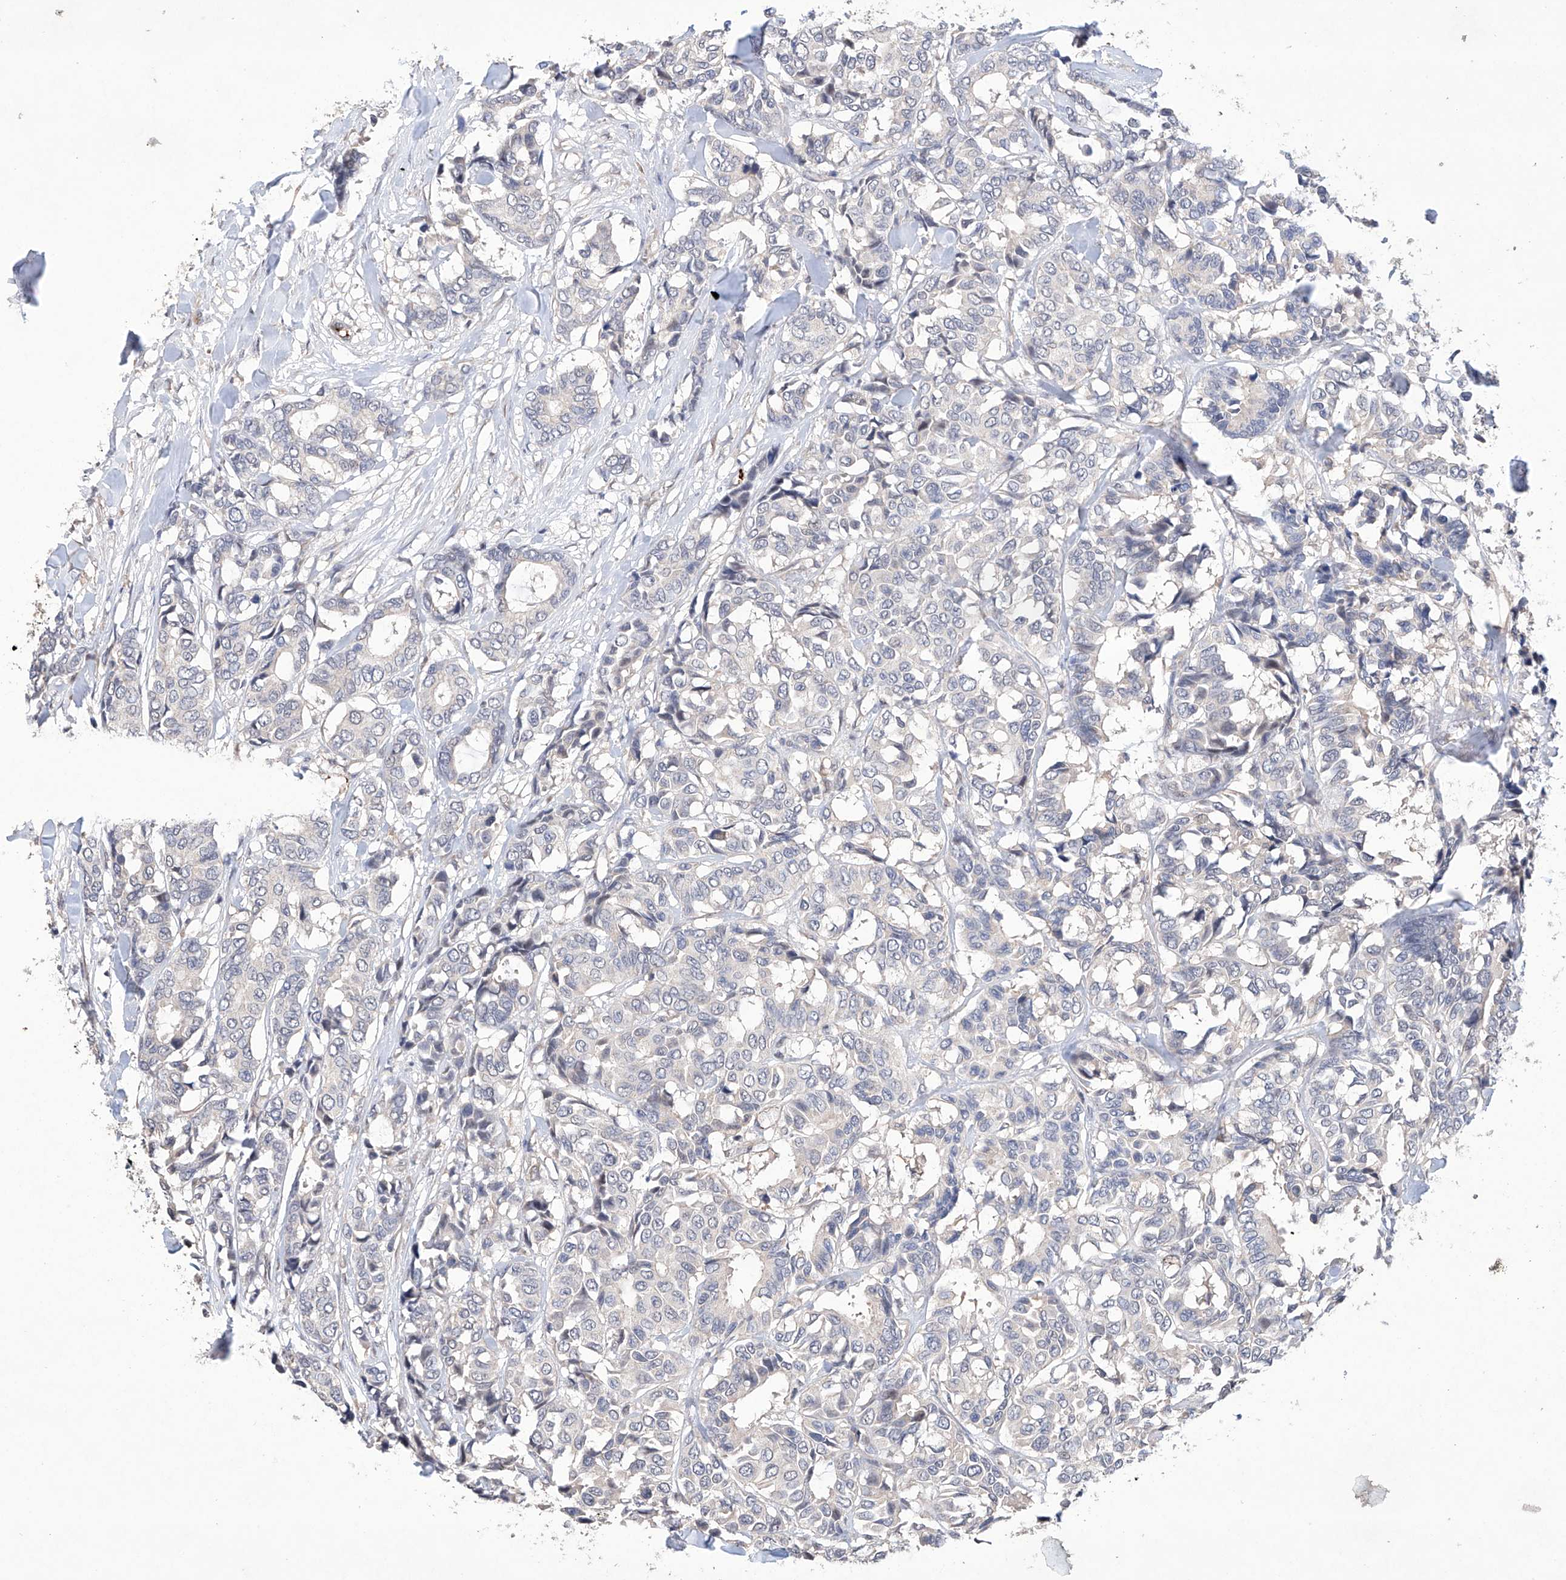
{"staining": {"intensity": "negative", "quantity": "none", "location": "none"}, "tissue": "breast cancer", "cell_type": "Tumor cells", "image_type": "cancer", "snomed": [{"axis": "morphology", "description": "Duct carcinoma"}, {"axis": "topography", "description": "Breast"}], "caption": "High magnification brightfield microscopy of breast cancer (infiltrating ductal carcinoma) stained with DAB (3,3'-diaminobenzidine) (brown) and counterstained with hematoxylin (blue): tumor cells show no significant positivity.", "gene": "AFG1L", "patient": {"sex": "female", "age": 87}}